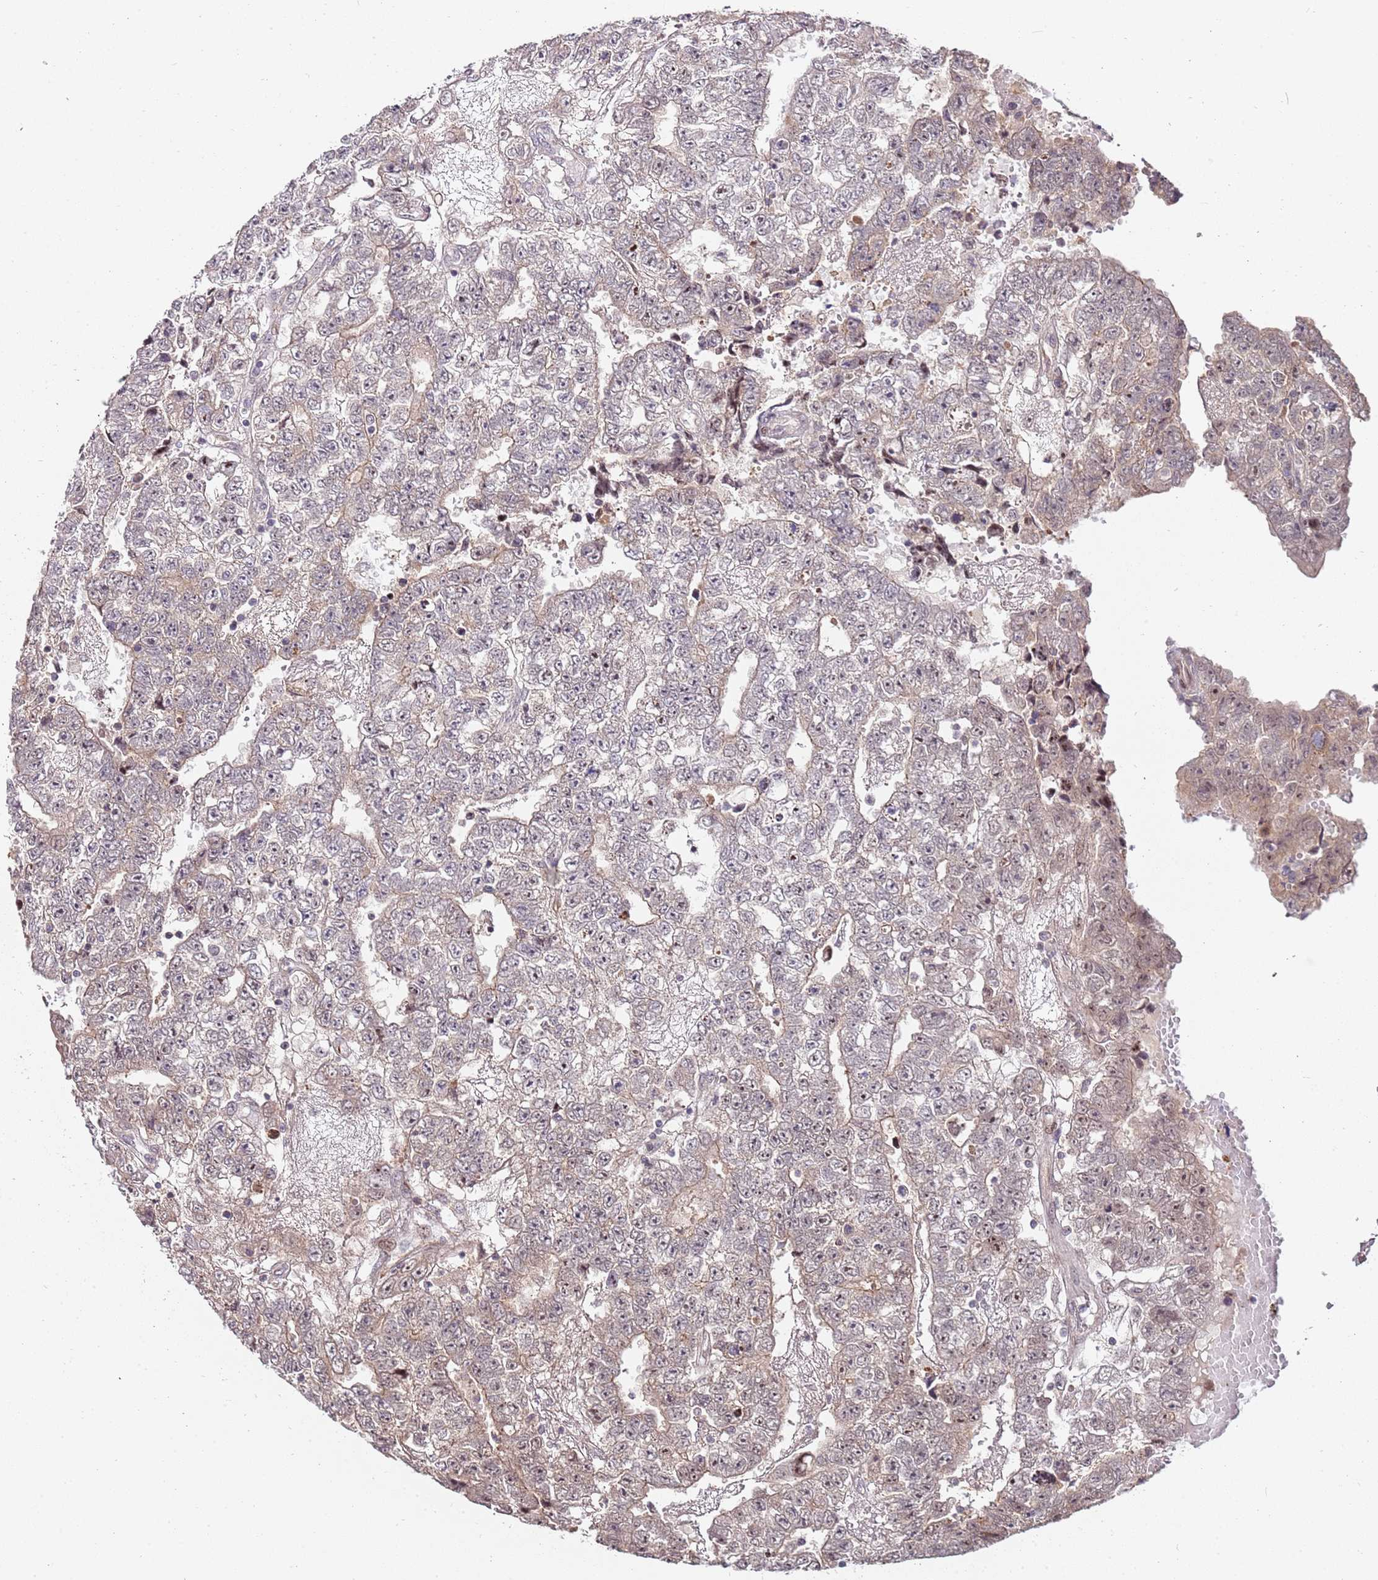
{"staining": {"intensity": "weak", "quantity": "<25%", "location": "cytoplasmic/membranous"}, "tissue": "testis cancer", "cell_type": "Tumor cells", "image_type": "cancer", "snomed": [{"axis": "morphology", "description": "Carcinoma, Embryonal, NOS"}, {"axis": "topography", "description": "Testis"}], "caption": "Protein analysis of testis cancer (embryonal carcinoma) shows no significant staining in tumor cells.", "gene": "EDC3", "patient": {"sex": "male", "age": 25}}